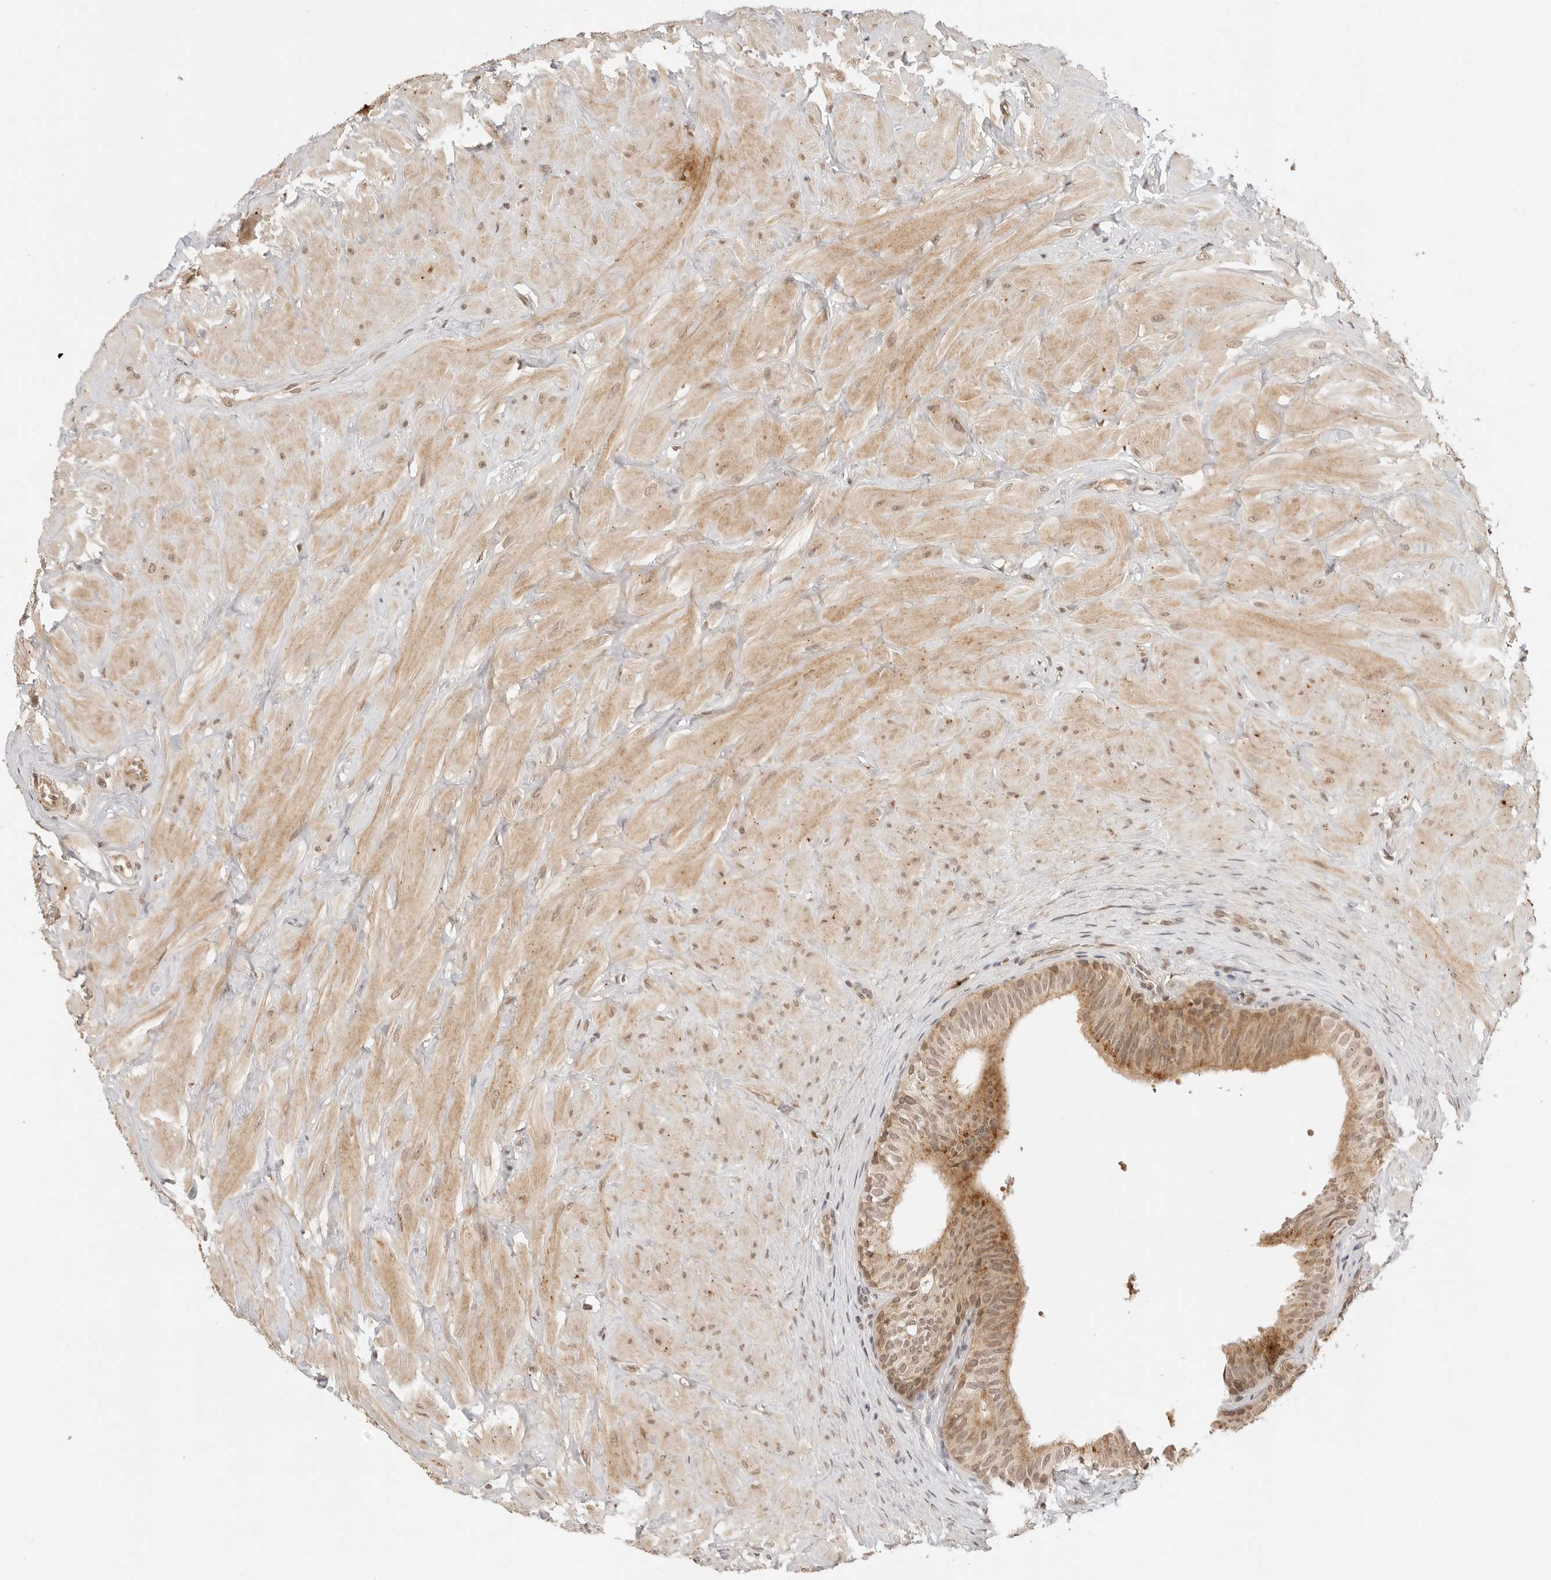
{"staining": {"intensity": "moderate", "quantity": ">75%", "location": "cytoplasmic/membranous,nuclear"}, "tissue": "epididymis", "cell_type": "Glandular cells", "image_type": "normal", "snomed": [{"axis": "morphology", "description": "Normal tissue, NOS"}, {"axis": "topography", "description": "Soft tissue"}, {"axis": "topography", "description": "Epididymis"}], "caption": "Normal epididymis was stained to show a protein in brown. There is medium levels of moderate cytoplasmic/membranous,nuclear expression in approximately >75% of glandular cells.", "gene": "GPR34", "patient": {"sex": "male", "age": 26}}